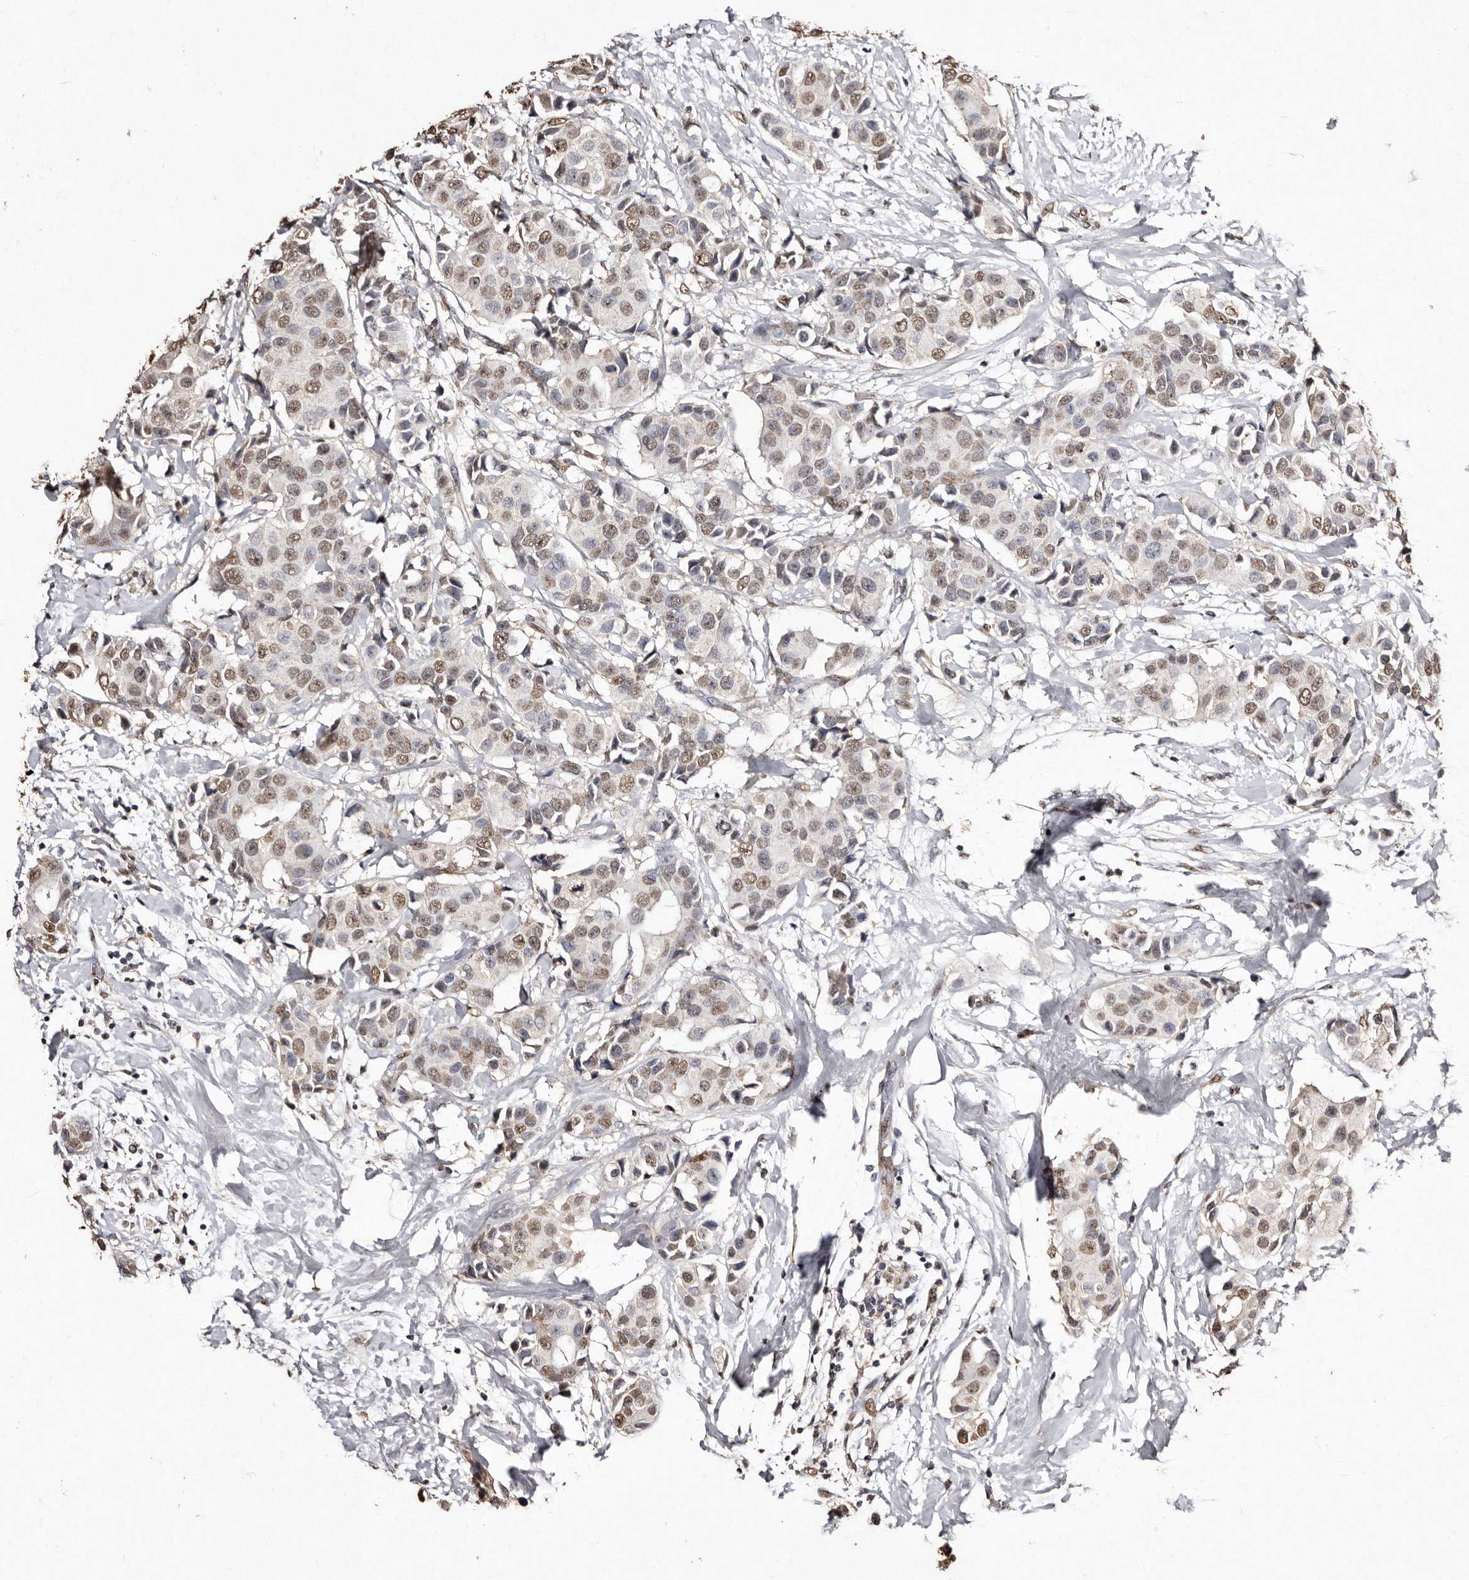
{"staining": {"intensity": "moderate", "quantity": ">75%", "location": "nuclear"}, "tissue": "breast cancer", "cell_type": "Tumor cells", "image_type": "cancer", "snomed": [{"axis": "morphology", "description": "Normal tissue, NOS"}, {"axis": "morphology", "description": "Duct carcinoma"}, {"axis": "topography", "description": "Breast"}], "caption": "The immunohistochemical stain shows moderate nuclear expression in tumor cells of breast cancer (intraductal carcinoma) tissue.", "gene": "ERBB4", "patient": {"sex": "female", "age": 39}}